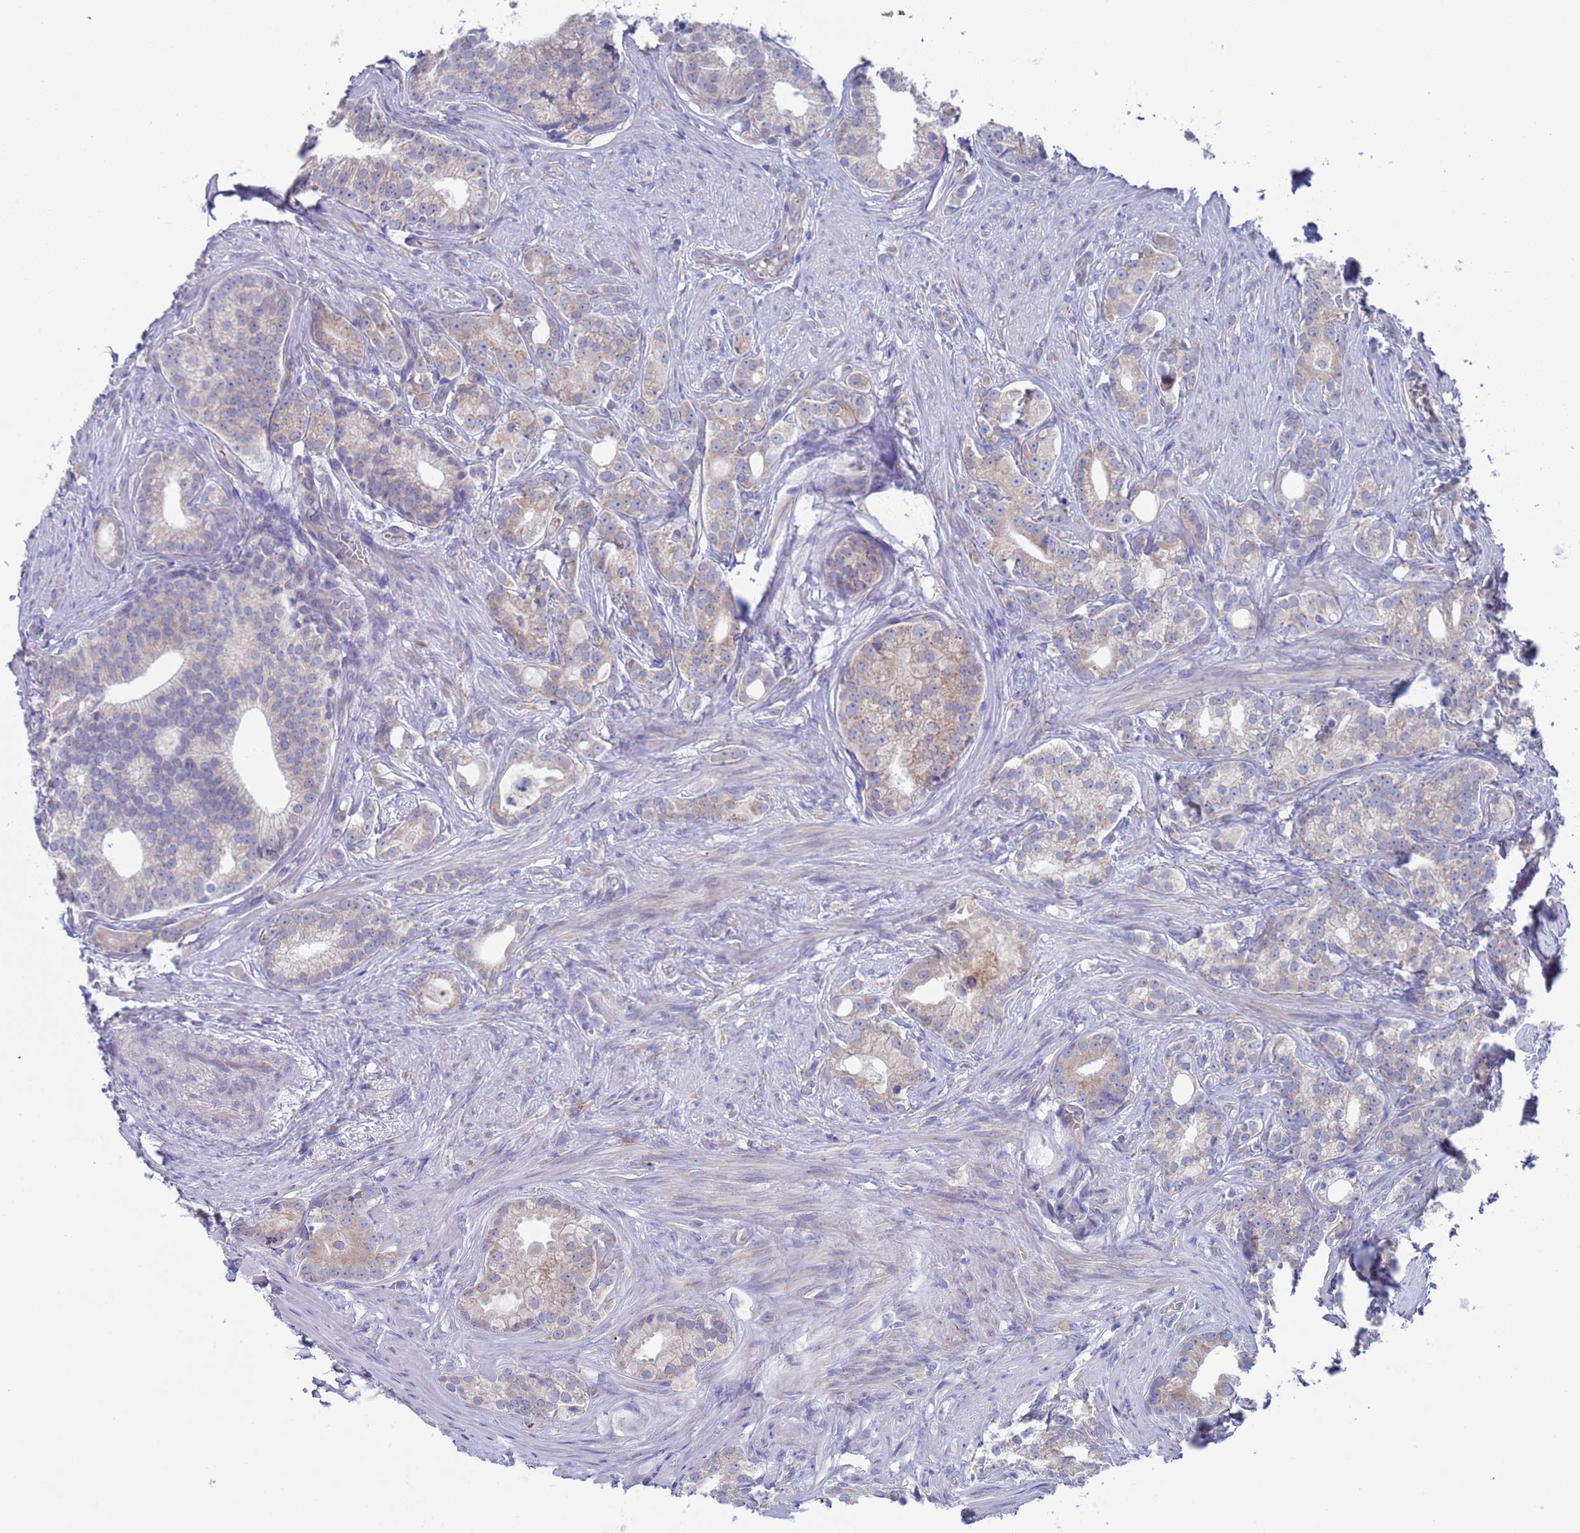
{"staining": {"intensity": "weak", "quantity": "<25%", "location": "cytoplasmic/membranous"}, "tissue": "prostate cancer", "cell_type": "Tumor cells", "image_type": "cancer", "snomed": [{"axis": "morphology", "description": "Adenocarcinoma, Low grade"}, {"axis": "topography", "description": "Prostate"}], "caption": "High magnification brightfield microscopy of prostate adenocarcinoma (low-grade) stained with DAB (3,3'-diaminobenzidine) (brown) and counterstained with hematoxylin (blue): tumor cells show no significant expression.", "gene": "PET117", "patient": {"sex": "male", "age": 71}}